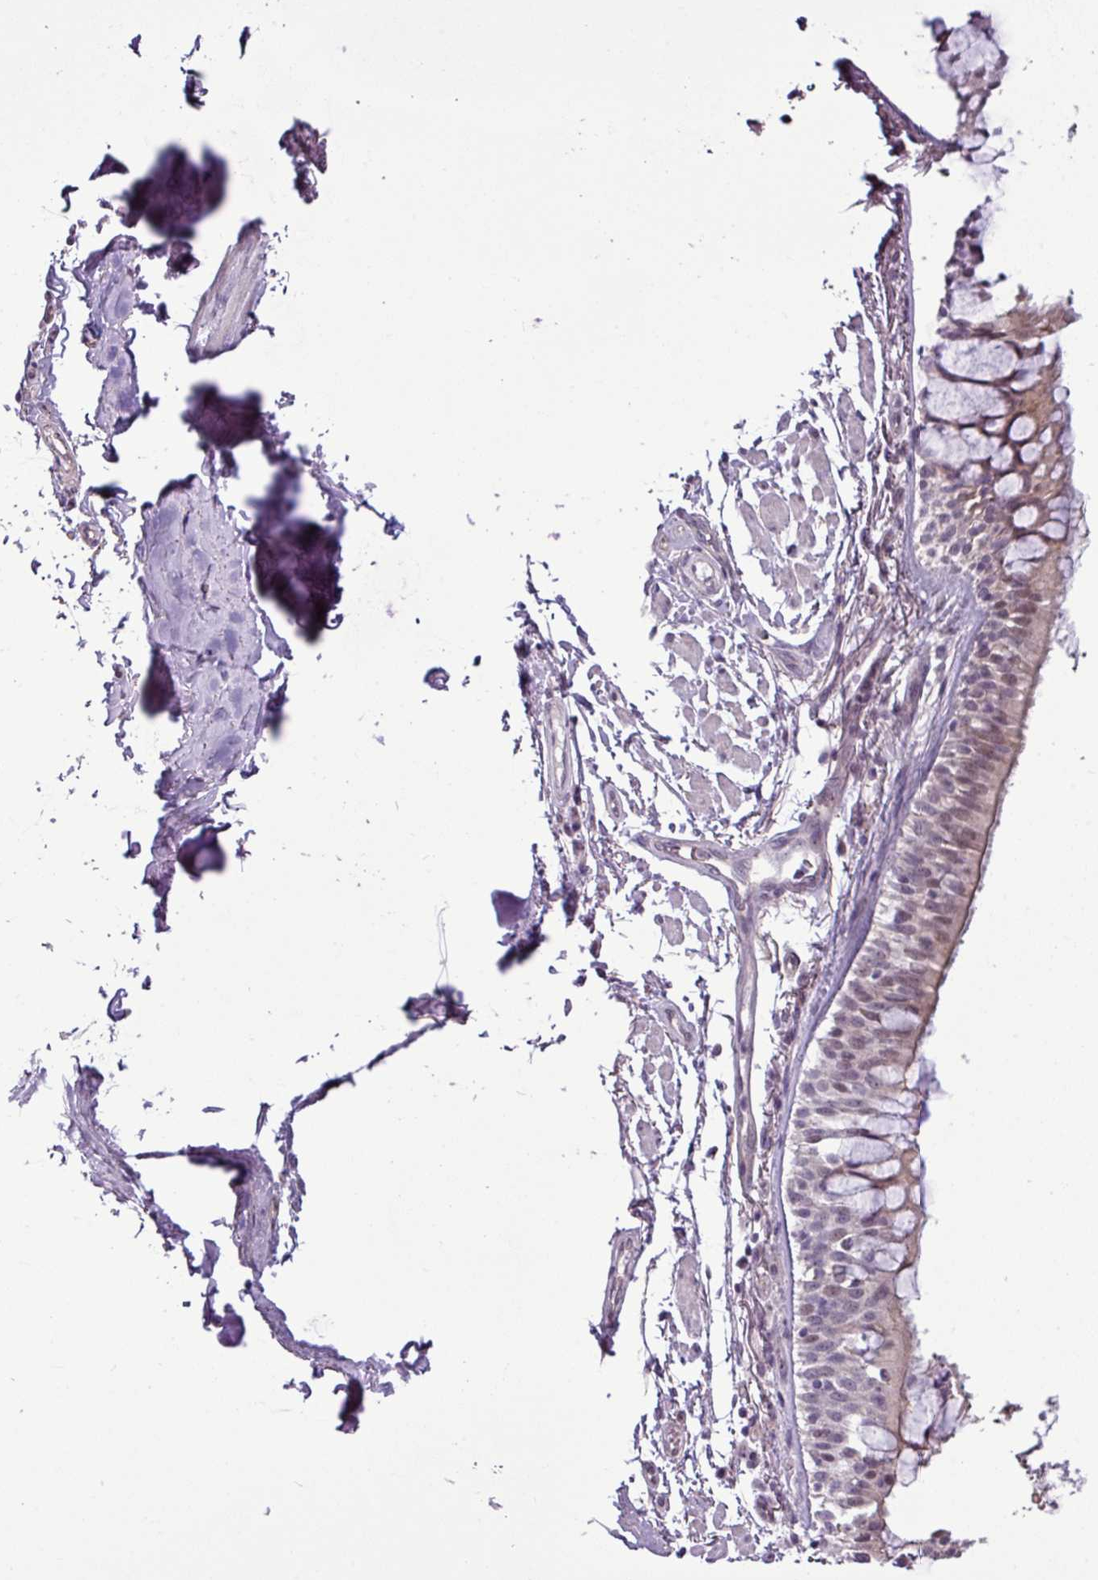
{"staining": {"intensity": "weak", "quantity": "25%-75%", "location": "nuclear"}, "tissue": "bronchus", "cell_type": "Respiratory epithelial cells", "image_type": "normal", "snomed": [{"axis": "morphology", "description": "Normal tissue, NOS"}, {"axis": "topography", "description": "Bronchus"}], "caption": "Unremarkable bronchus was stained to show a protein in brown. There is low levels of weak nuclear positivity in approximately 25%-75% of respiratory epithelial cells.", "gene": "GPT2", "patient": {"sex": "male", "age": 70}}